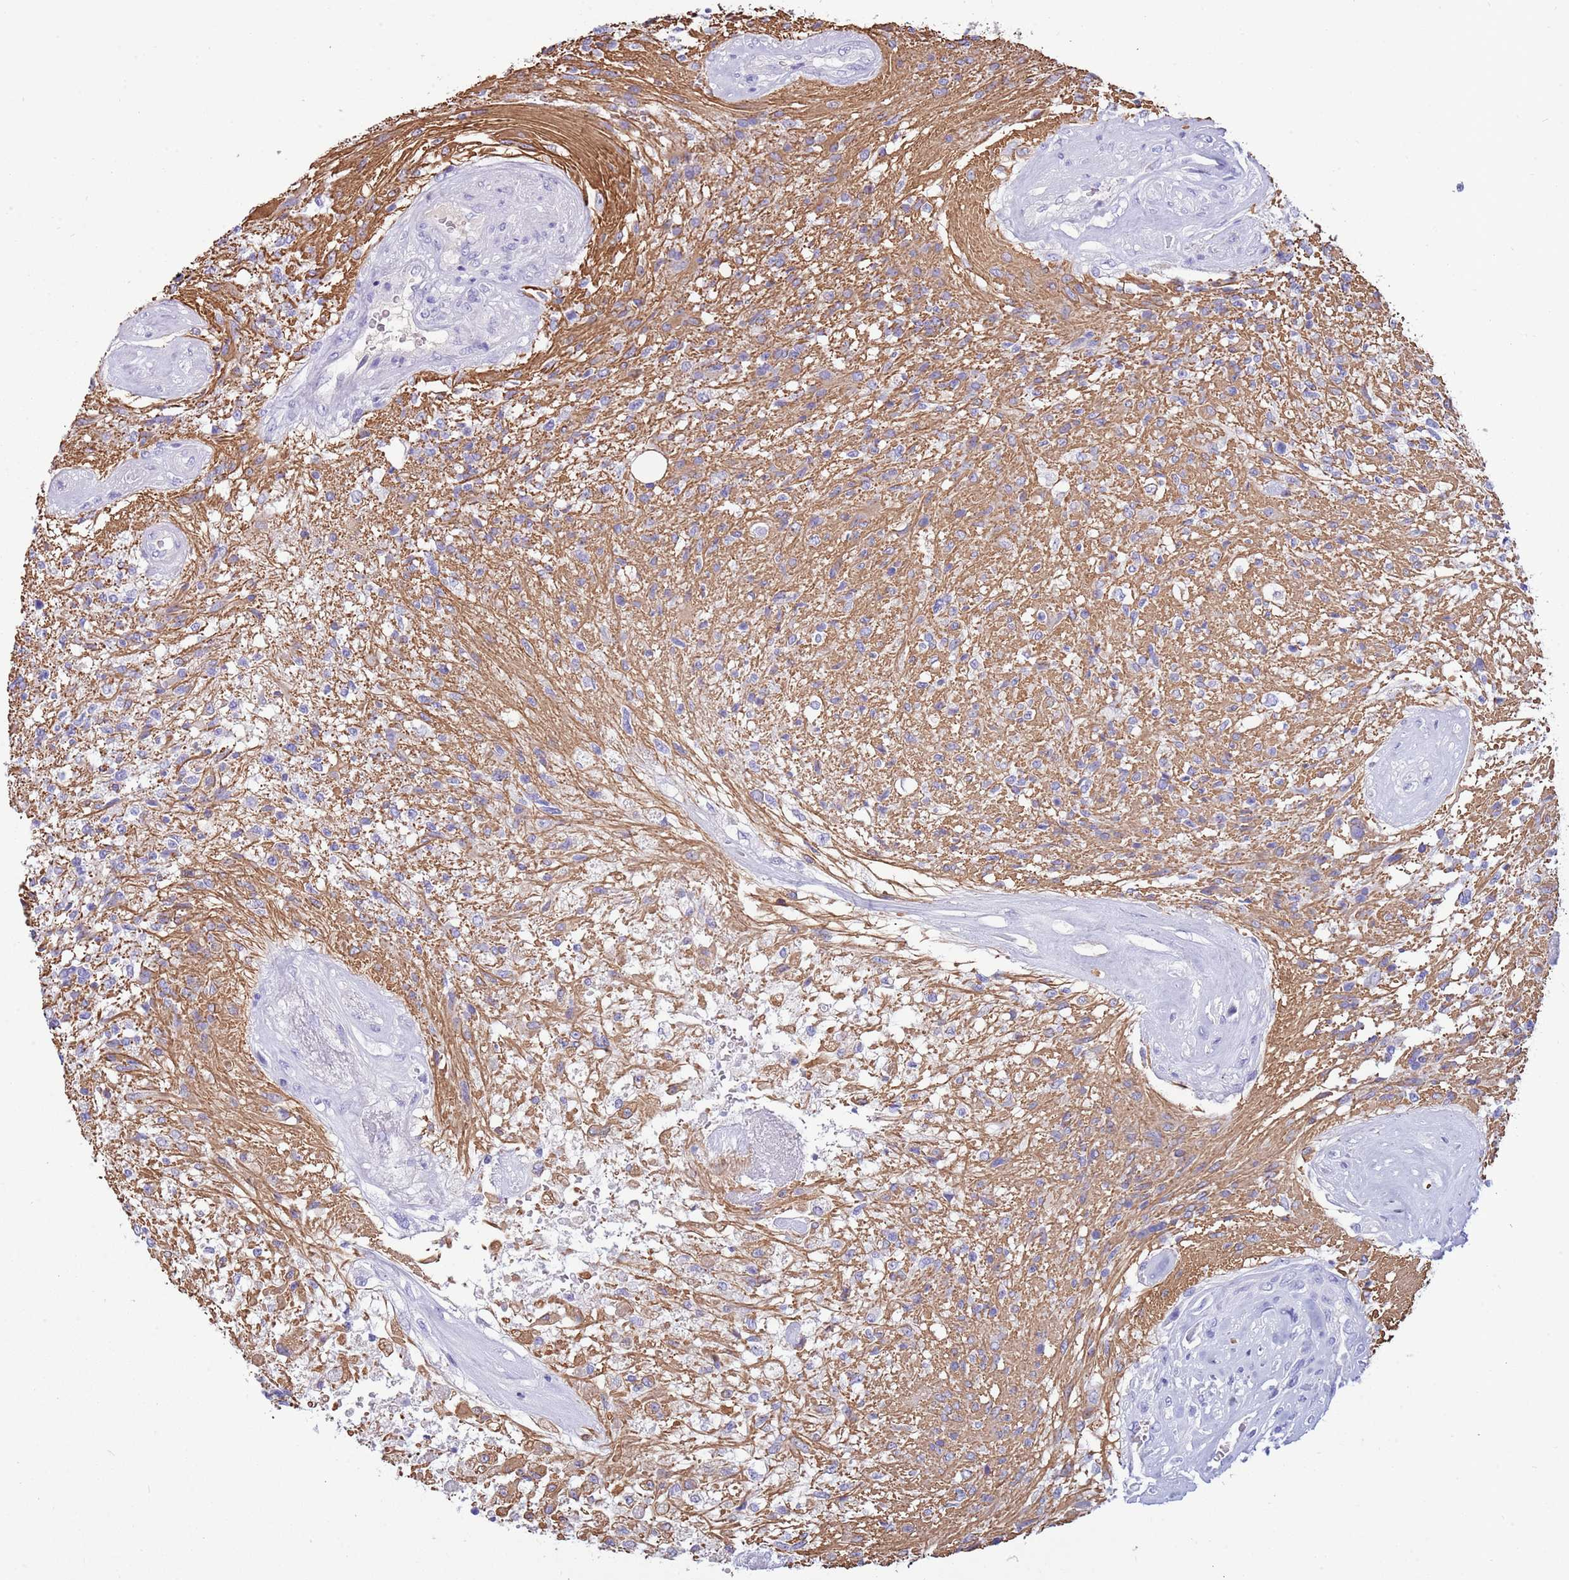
{"staining": {"intensity": "negative", "quantity": "none", "location": "none"}, "tissue": "glioma", "cell_type": "Tumor cells", "image_type": "cancer", "snomed": [{"axis": "morphology", "description": "Glioma, malignant, High grade"}, {"axis": "topography", "description": "Brain"}], "caption": "Protein analysis of malignant glioma (high-grade) reveals no significant staining in tumor cells.", "gene": "CABYR", "patient": {"sex": "male", "age": 56}}